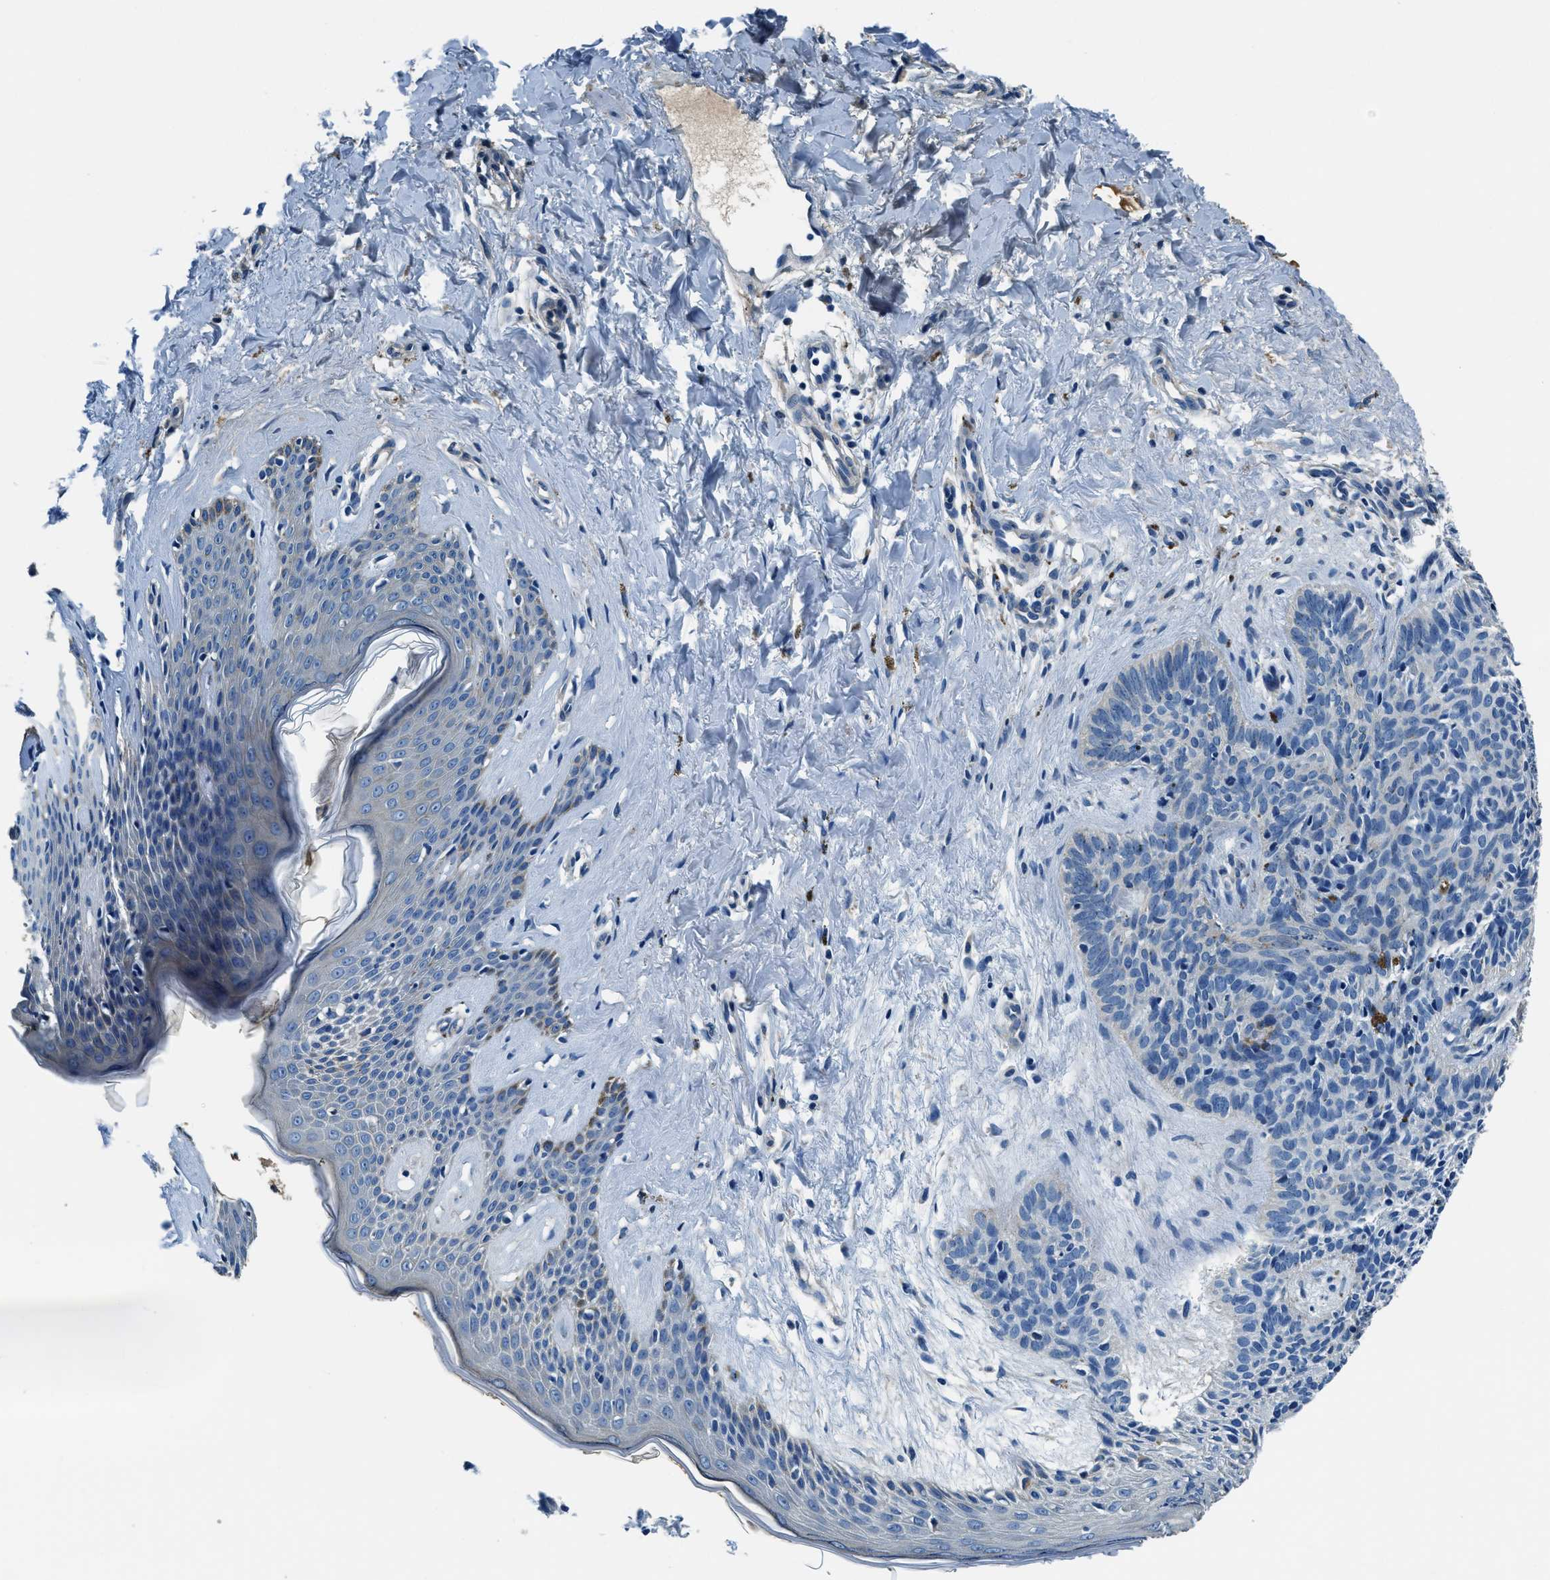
{"staining": {"intensity": "negative", "quantity": "none", "location": "none"}, "tissue": "skin cancer", "cell_type": "Tumor cells", "image_type": "cancer", "snomed": [{"axis": "morphology", "description": "Basal cell carcinoma"}, {"axis": "topography", "description": "Skin"}], "caption": "Immunohistochemical staining of skin basal cell carcinoma reveals no significant positivity in tumor cells.", "gene": "TMEM186", "patient": {"sex": "male", "age": 60}}